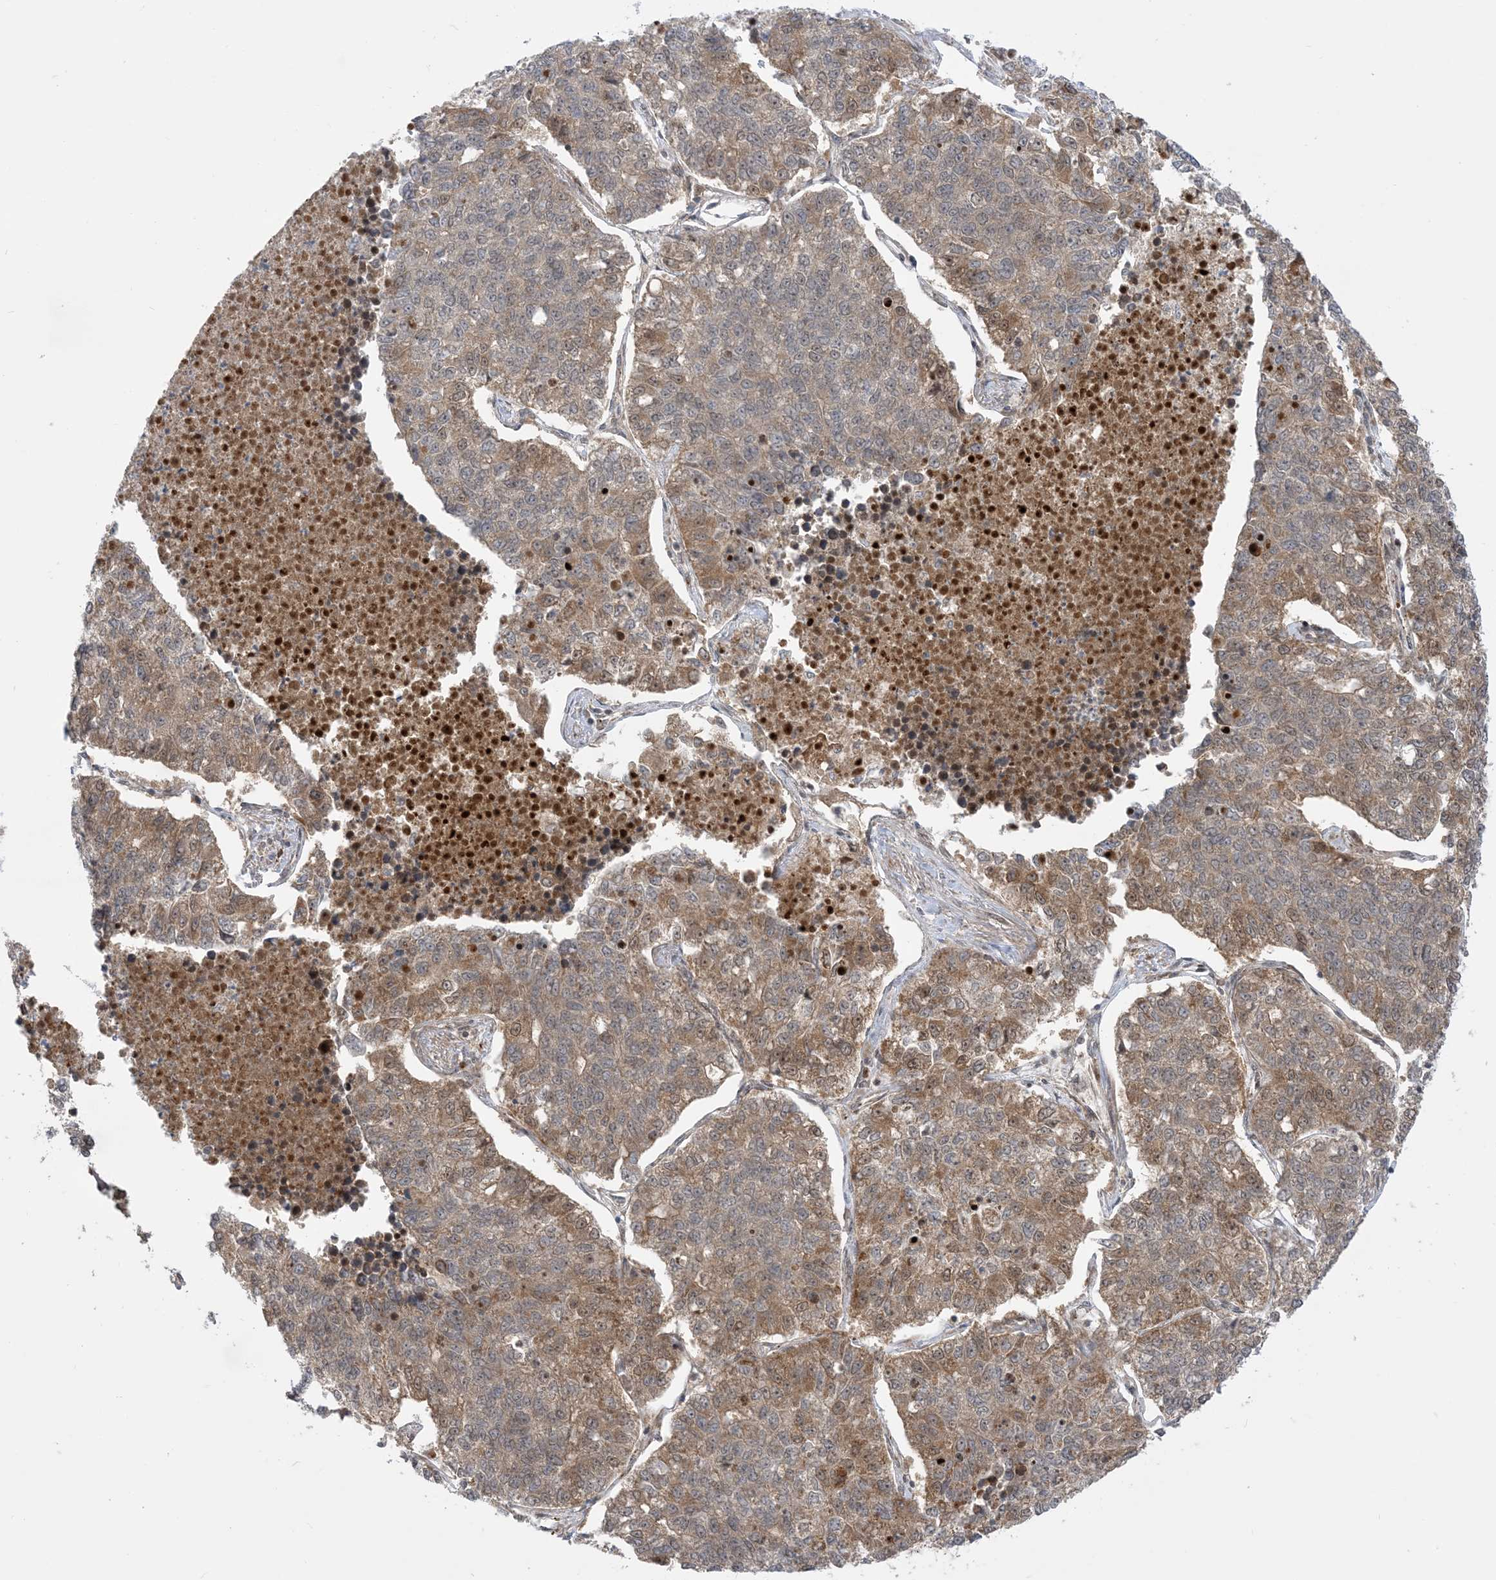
{"staining": {"intensity": "moderate", "quantity": ">75%", "location": "cytoplasmic/membranous"}, "tissue": "lung cancer", "cell_type": "Tumor cells", "image_type": "cancer", "snomed": [{"axis": "morphology", "description": "Adenocarcinoma, NOS"}, {"axis": "topography", "description": "Lung"}], "caption": "Moderate cytoplasmic/membranous staining is appreciated in about >75% of tumor cells in adenocarcinoma (lung).", "gene": "CASP4", "patient": {"sex": "male", "age": 49}}